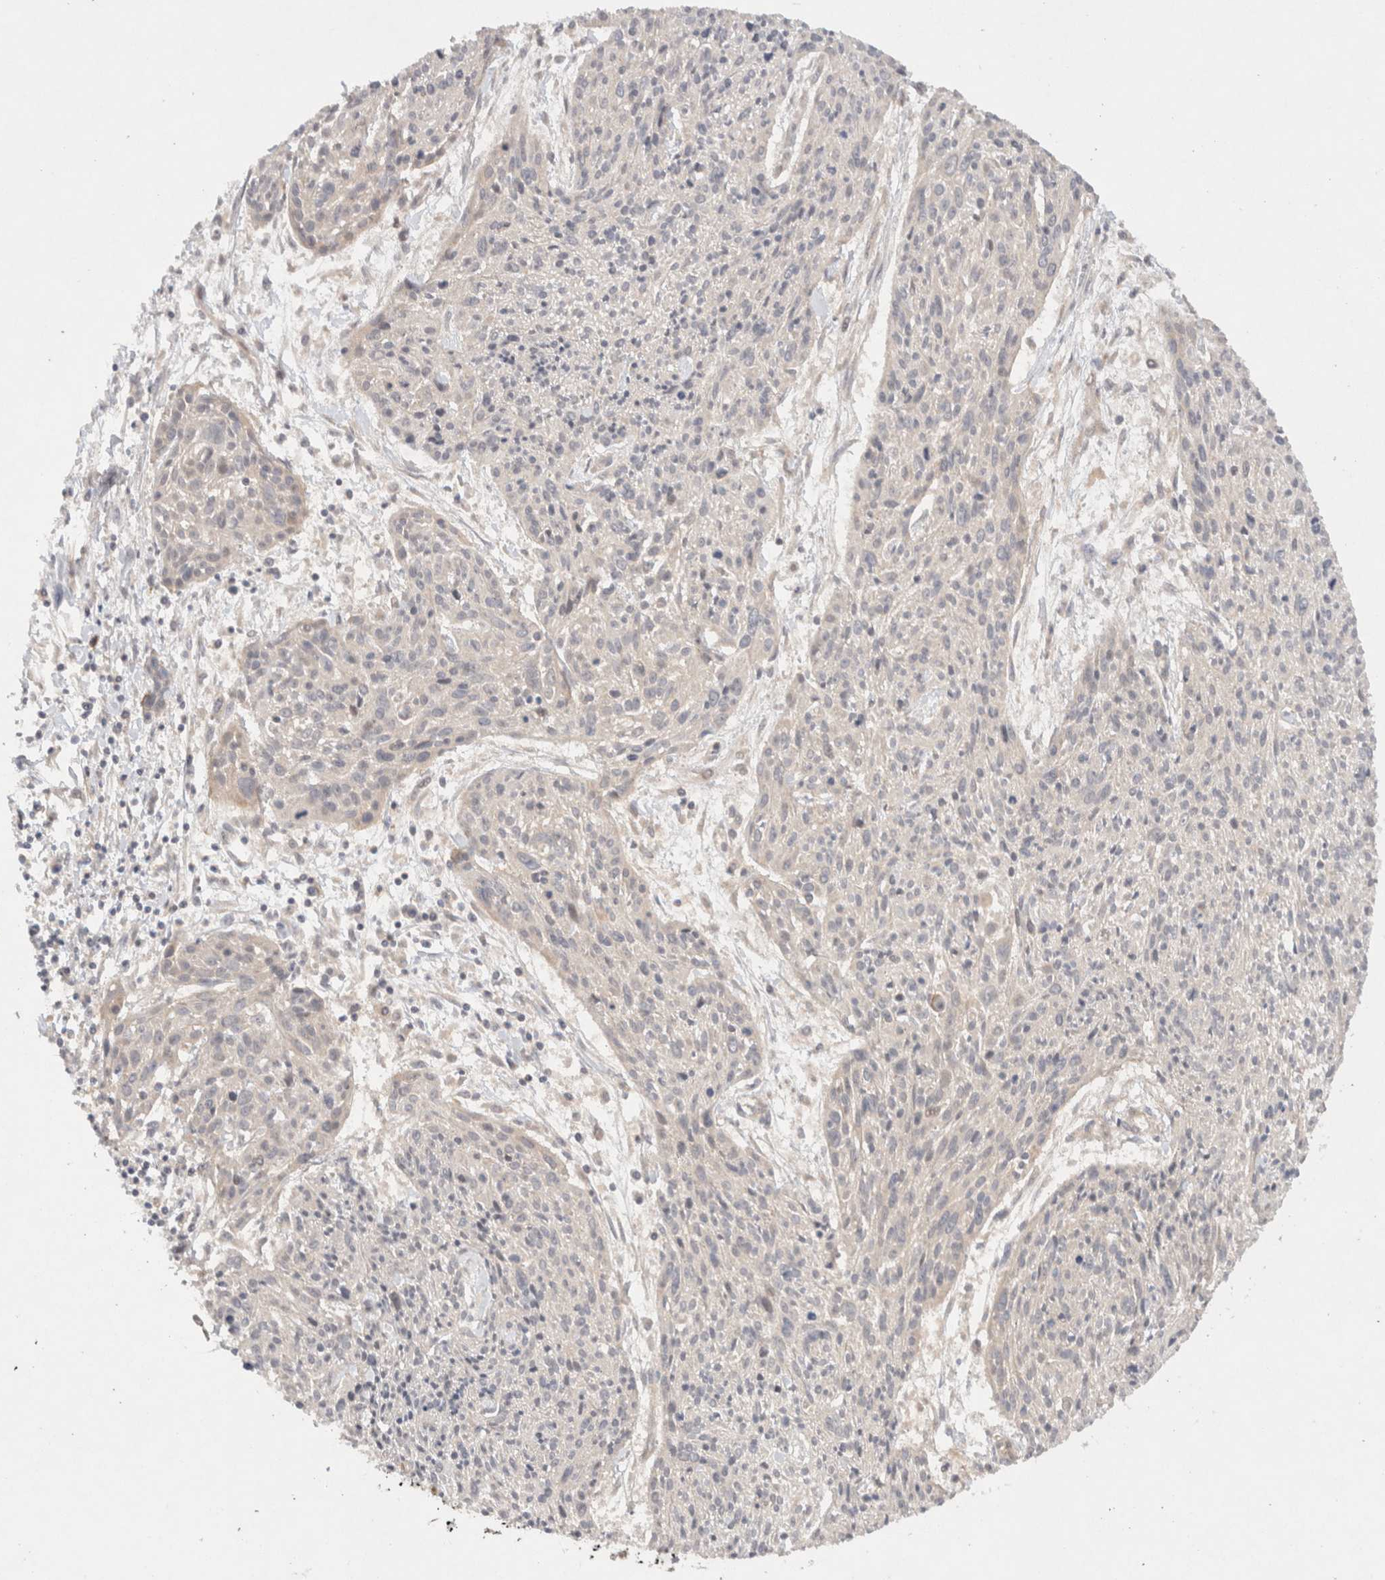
{"staining": {"intensity": "weak", "quantity": "<25%", "location": "cytoplasmic/membranous"}, "tissue": "cervical cancer", "cell_type": "Tumor cells", "image_type": "cancer", "snomed": [{"axis": "morphology", "description": "Squamous cell carcinoma, NOS"}, {"axis": "topography", "description": "Cervix"}], "caption": "Cervical squamous cell carcinoma was stained to show a protein in brown. There is no significant positivity in tumor cells.", "gene": "KLHL20", "patient": {"sex": "female", "age": 51}}